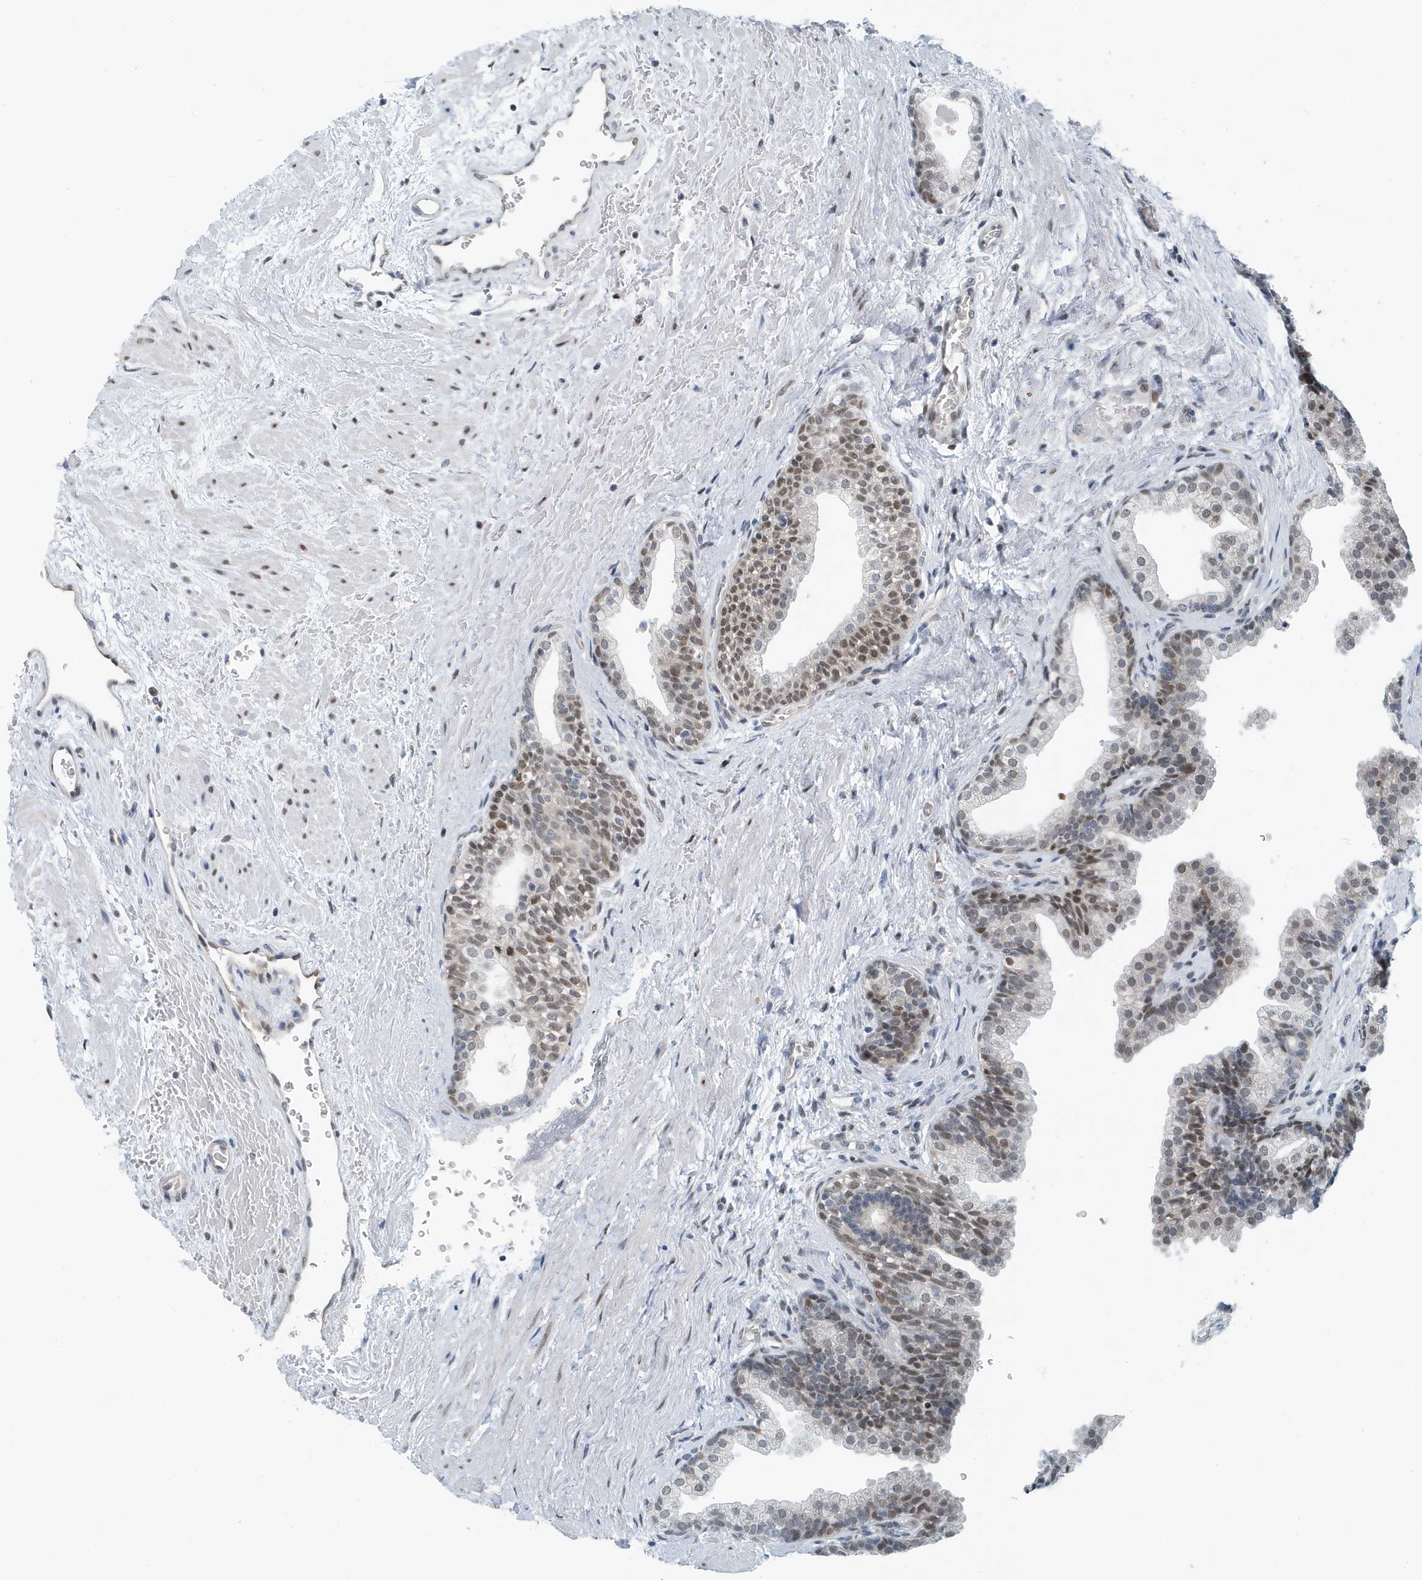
{"staining": {"intensity": "moderate", "quantity": ">75%", "location": "nuclear"}, "tissue": "prostate", "cell_type": "Glandular cells", "image_type": "normal", "snomed": [{"axis": "morphology", "description": "Normal tissue, NOS"}, {"axis": "topography", "description": "Prostate"}], "caption": "Immunohistochemistry photomicrograph of normal prostate: prostate stained using IHC demonstrates medium levels of moderate protein expression localized specifically in the nuclear of glandular cells, appearing as a nuclear brown color.", "gene": "KIF15", "patient": {"sex": "male", "age": 48}}